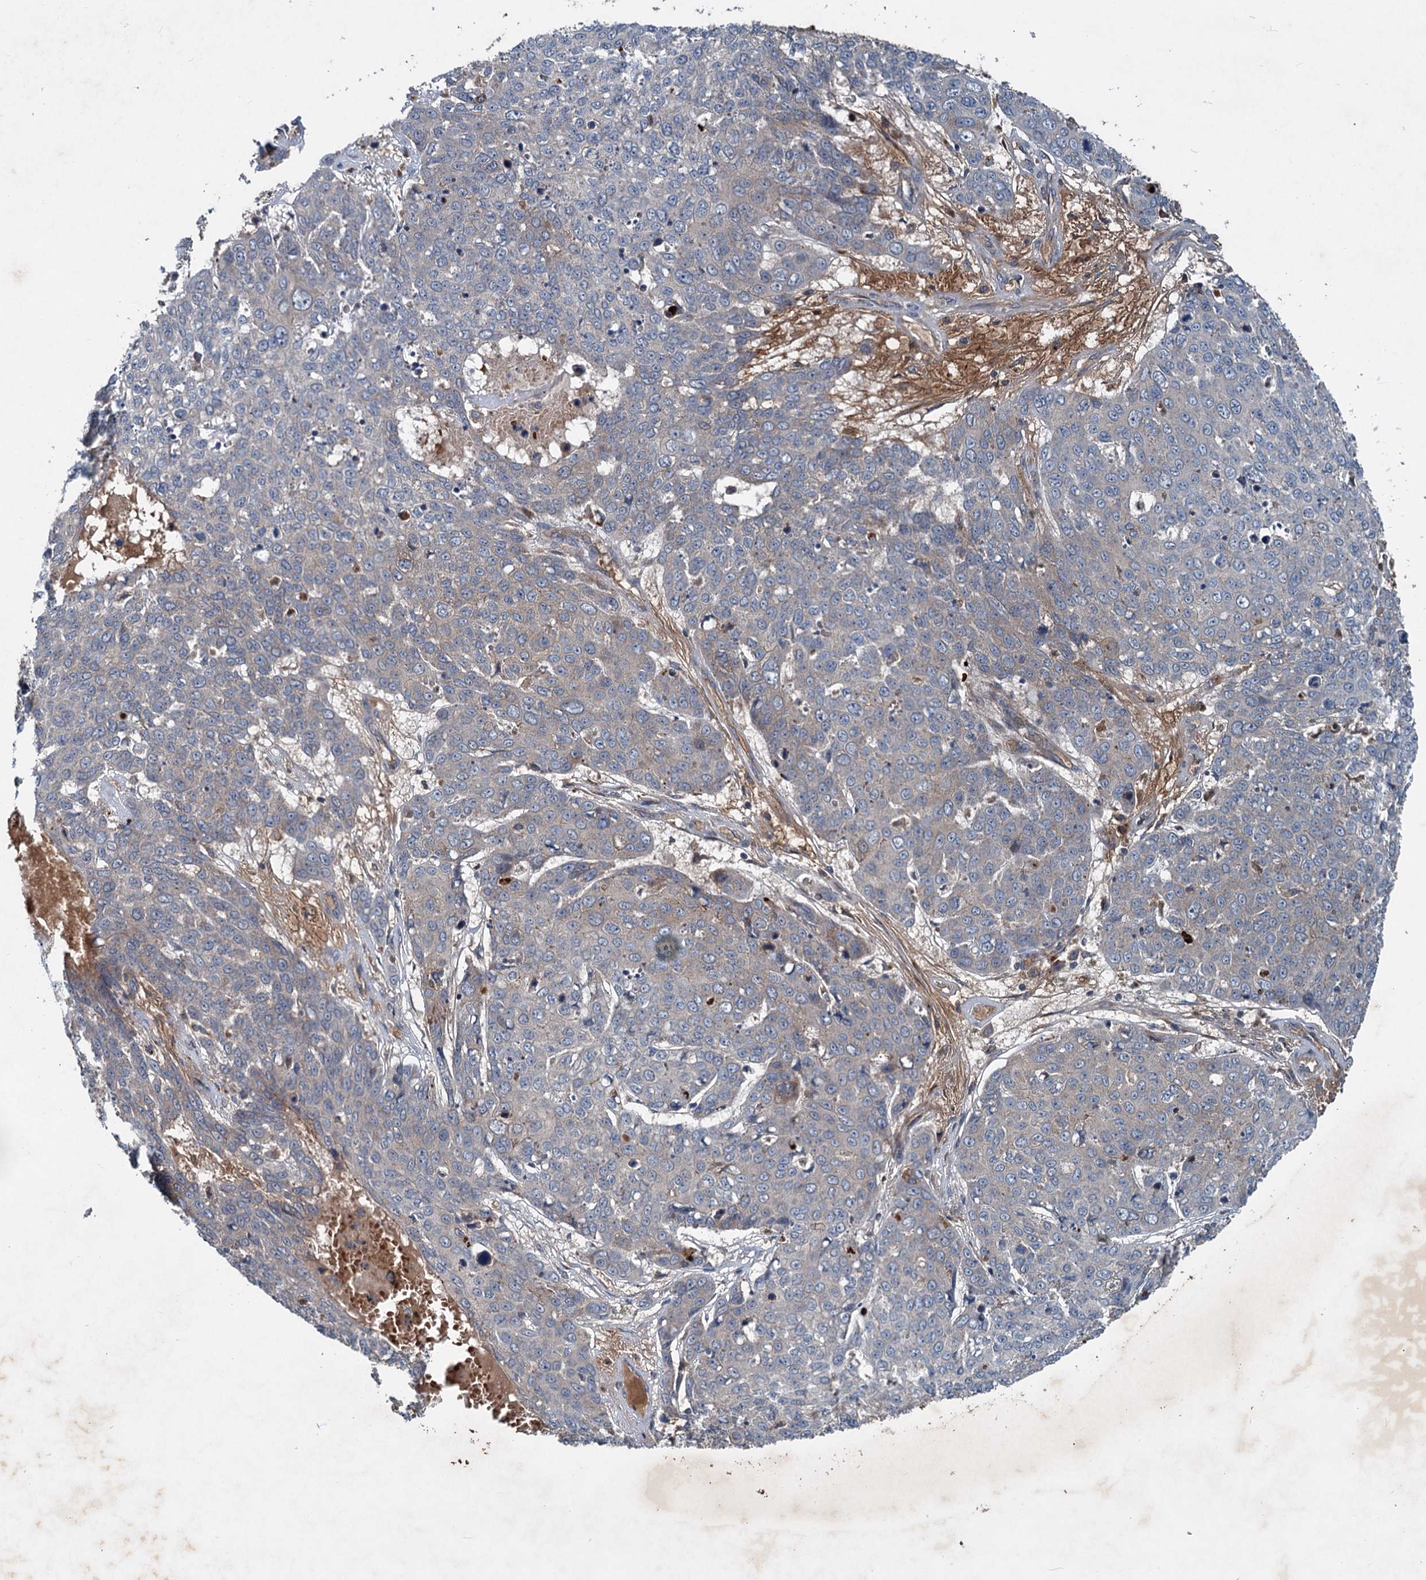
{"staining": {"intensity": "weak", "quantity": "<25%", "location": "cytoplasmic/membranous"}, "tissue": "skin cancer", "cell_type": "Tumor cells", "image_type": "cancer", "snomed": [{"axis": "morphology", "description": "Squamous cell carcinoma, NOS"}, {"axis": "topography", "description": "Skin"}], "caption": "This is an immunohistochemistry image of human squamous cell carcinoma (skin). There is no staining in tumor cells.", "gene": "N4BP2L2", "patient": {"sex": "male", "age": 71}}